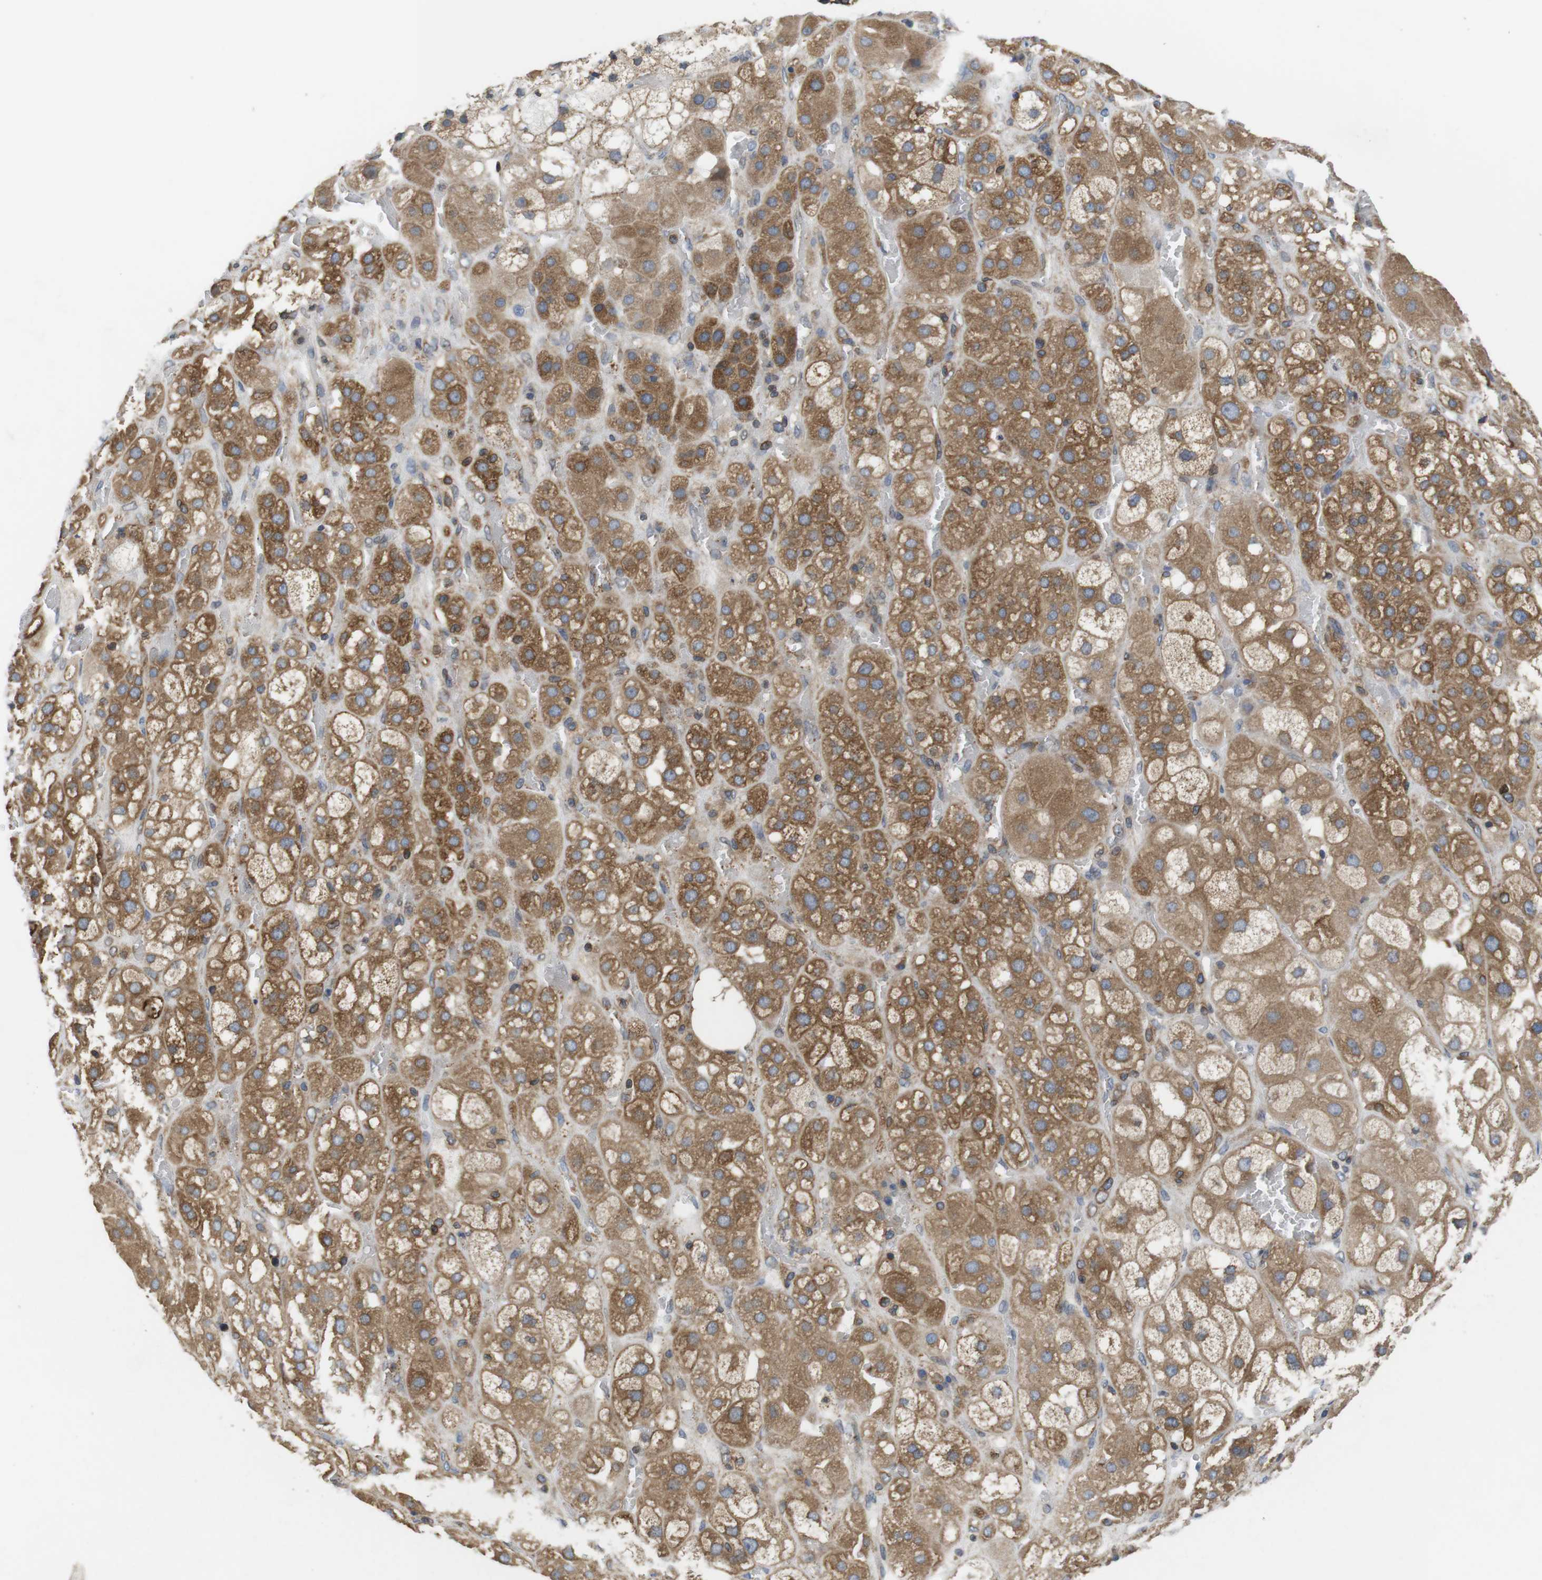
{"staining": {"intensity": "moderate", "quantity": ">75%", "location": "cytoplasmic/membranous"}, "tissue": "adrenal gland", "cell_type": "Glandular cells", "image_type": "normal", "snomed": [{"axis": "morphology", "description": "Normal tissue, NOS"}, {"axis": "topography", "description": "Adrenal gland"}], "caption": "Brown immunohistochemical staining in unremarkable human adrenal gland displays moderate cytoplasmic/membranous positivity in about >75% of glandular cells.", "gene": "ARL6IP5", "patient": {"sex": "female", "age": 47}}